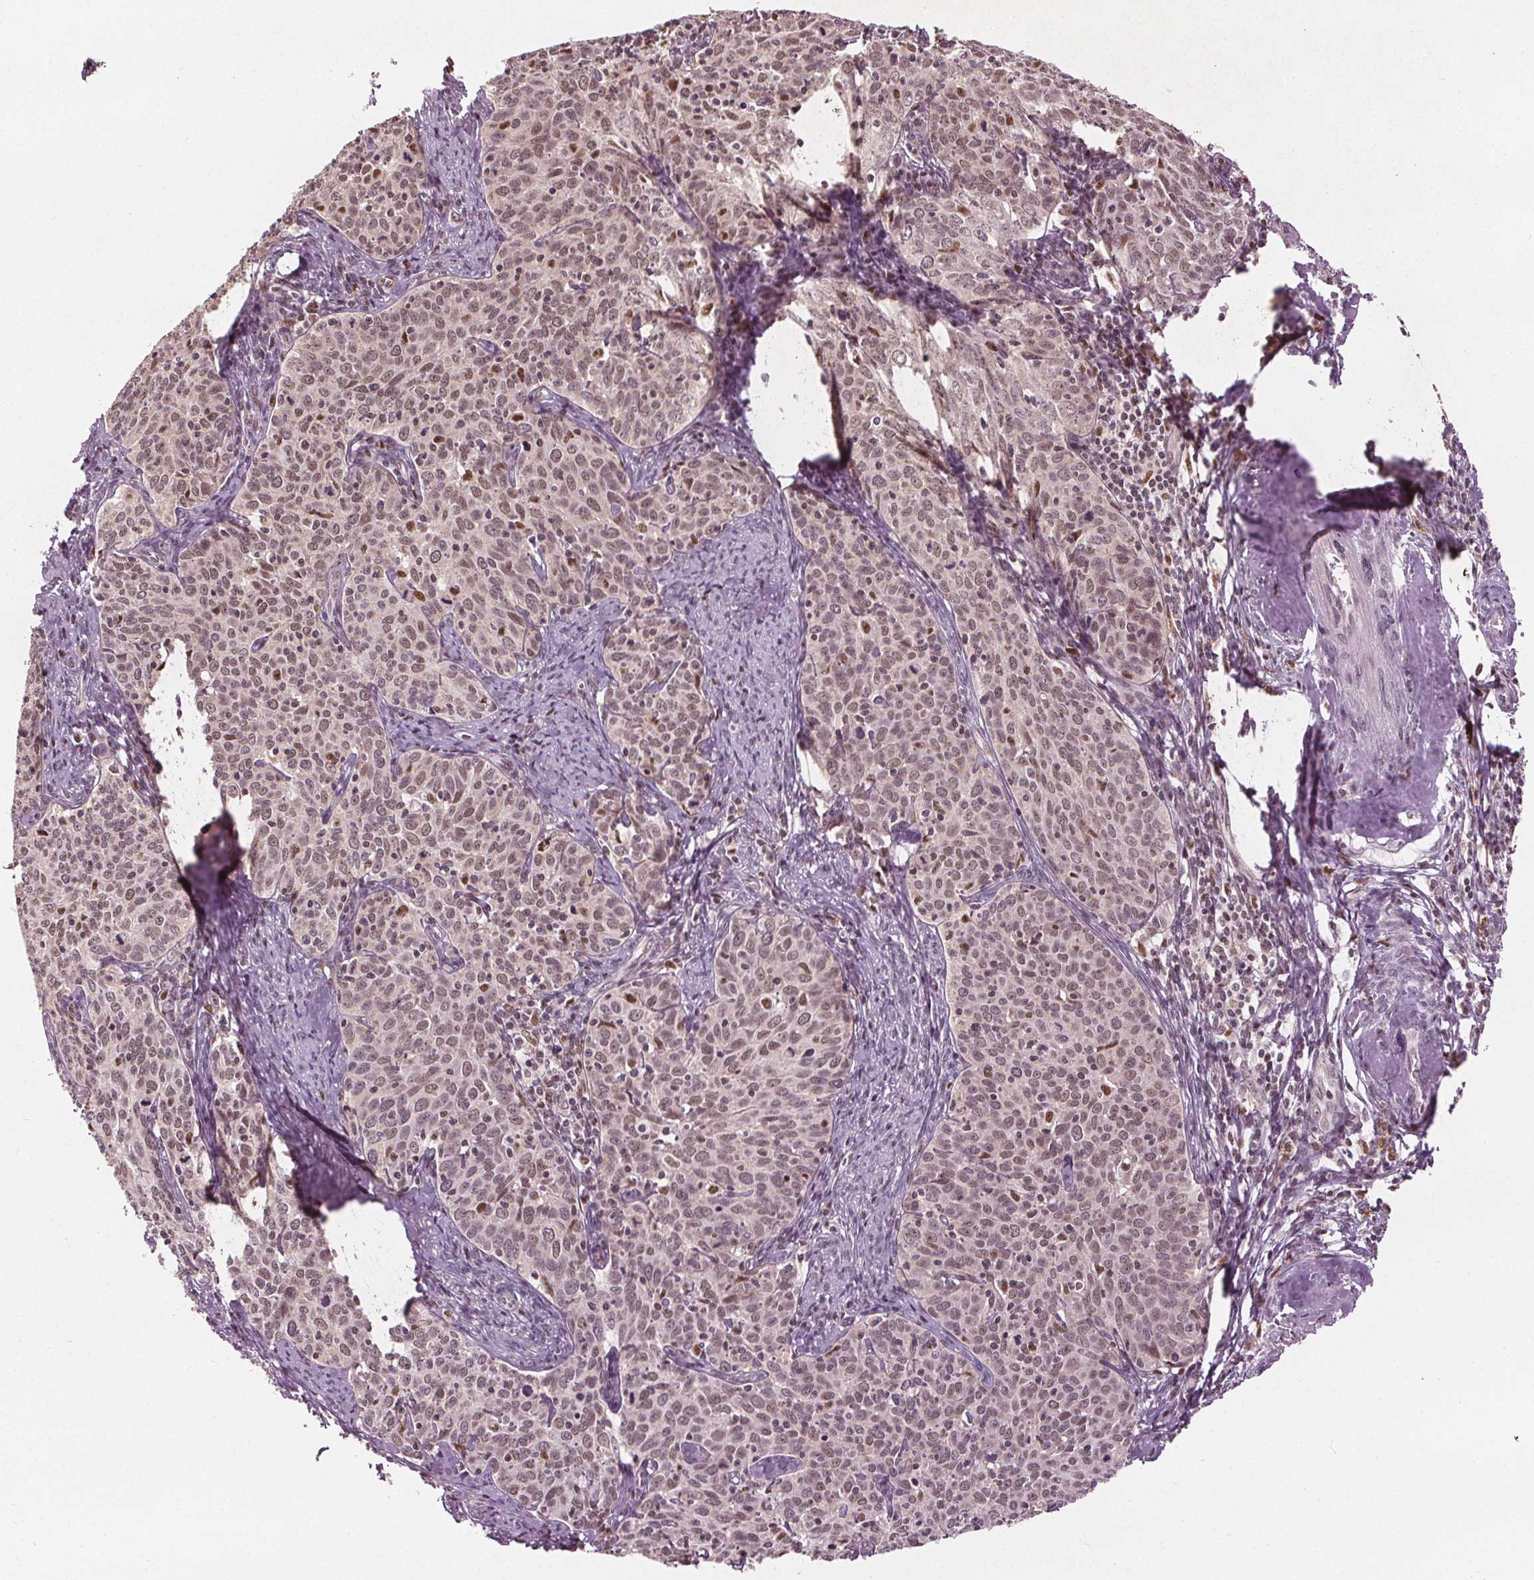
{"staining": {"intensity": "weak", "quantity": ">75%", "location": "nuclear"}, "tissue": "cervical cancer", "cell_type": "Tumor cells", "image_type": "cancer", "snomed": [{"axis": "morphology", "description": "Squamous cell carcinoma, NOS"}, {"axis": "topography", "description": "Cervix"}], "caption": "The photomicrograph shows a brown stain indicating the presence of a protein in the nuclear of tumor cells in cervical cancer.", "gene": "DDX11", "patient": {"sex": "female", "age": 62}}